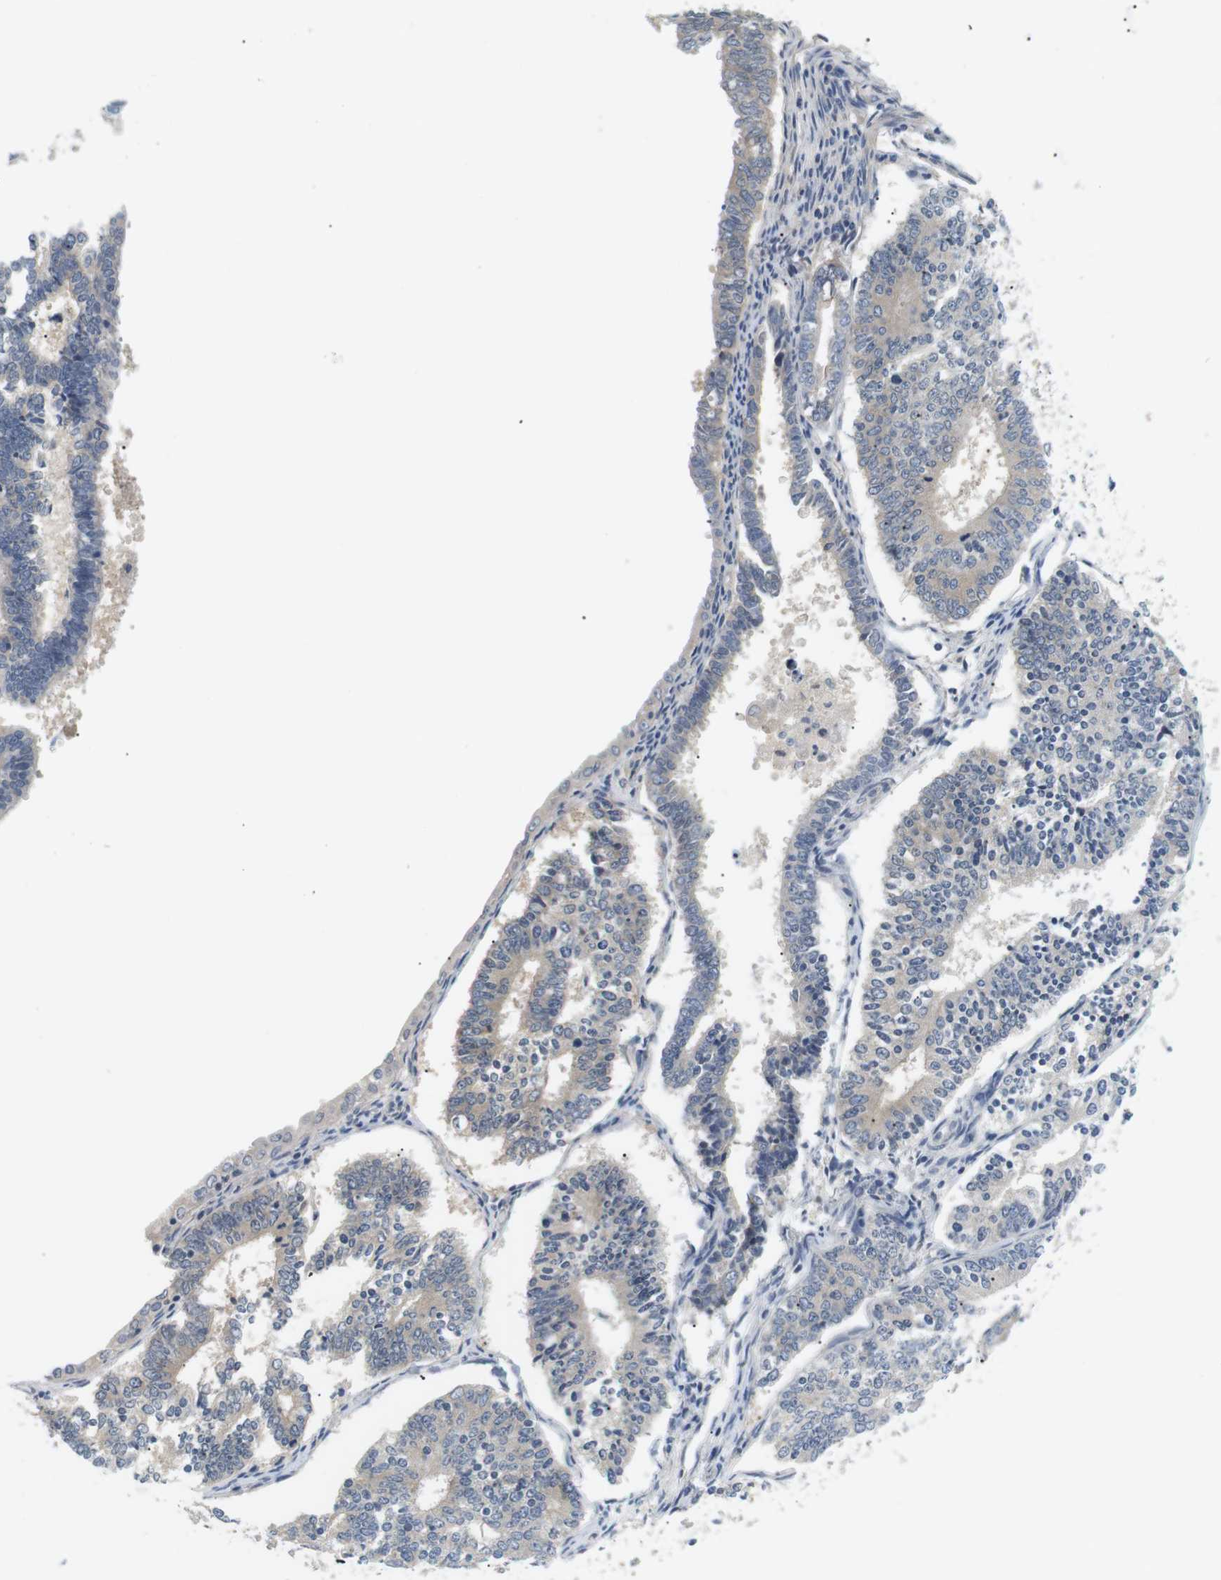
{"staining": {"intensity": "negative", "quantity": "none", "location": "none"}, "tissue": "endometrial cancer", "cell_type": "Tumor cells", "image_type": "cancer", "snomed": [{"axis": "morphology", "description": "Adenocarcinoma, NOS"}, {"axis": "topography", "description": "Endometrium"}], "caption": "An immunohistochemistry (IHC) photomicrograph of endometrial cancer is shown. There is no staining in tumor cells of endometrial cancer. (Stains: DAB IHC with hematoxylin counter stain, Microscopy: brightfield microscopy at high magnification).", "gene": "EVA1C", "patient": {"sex": "female", "age": 70}}